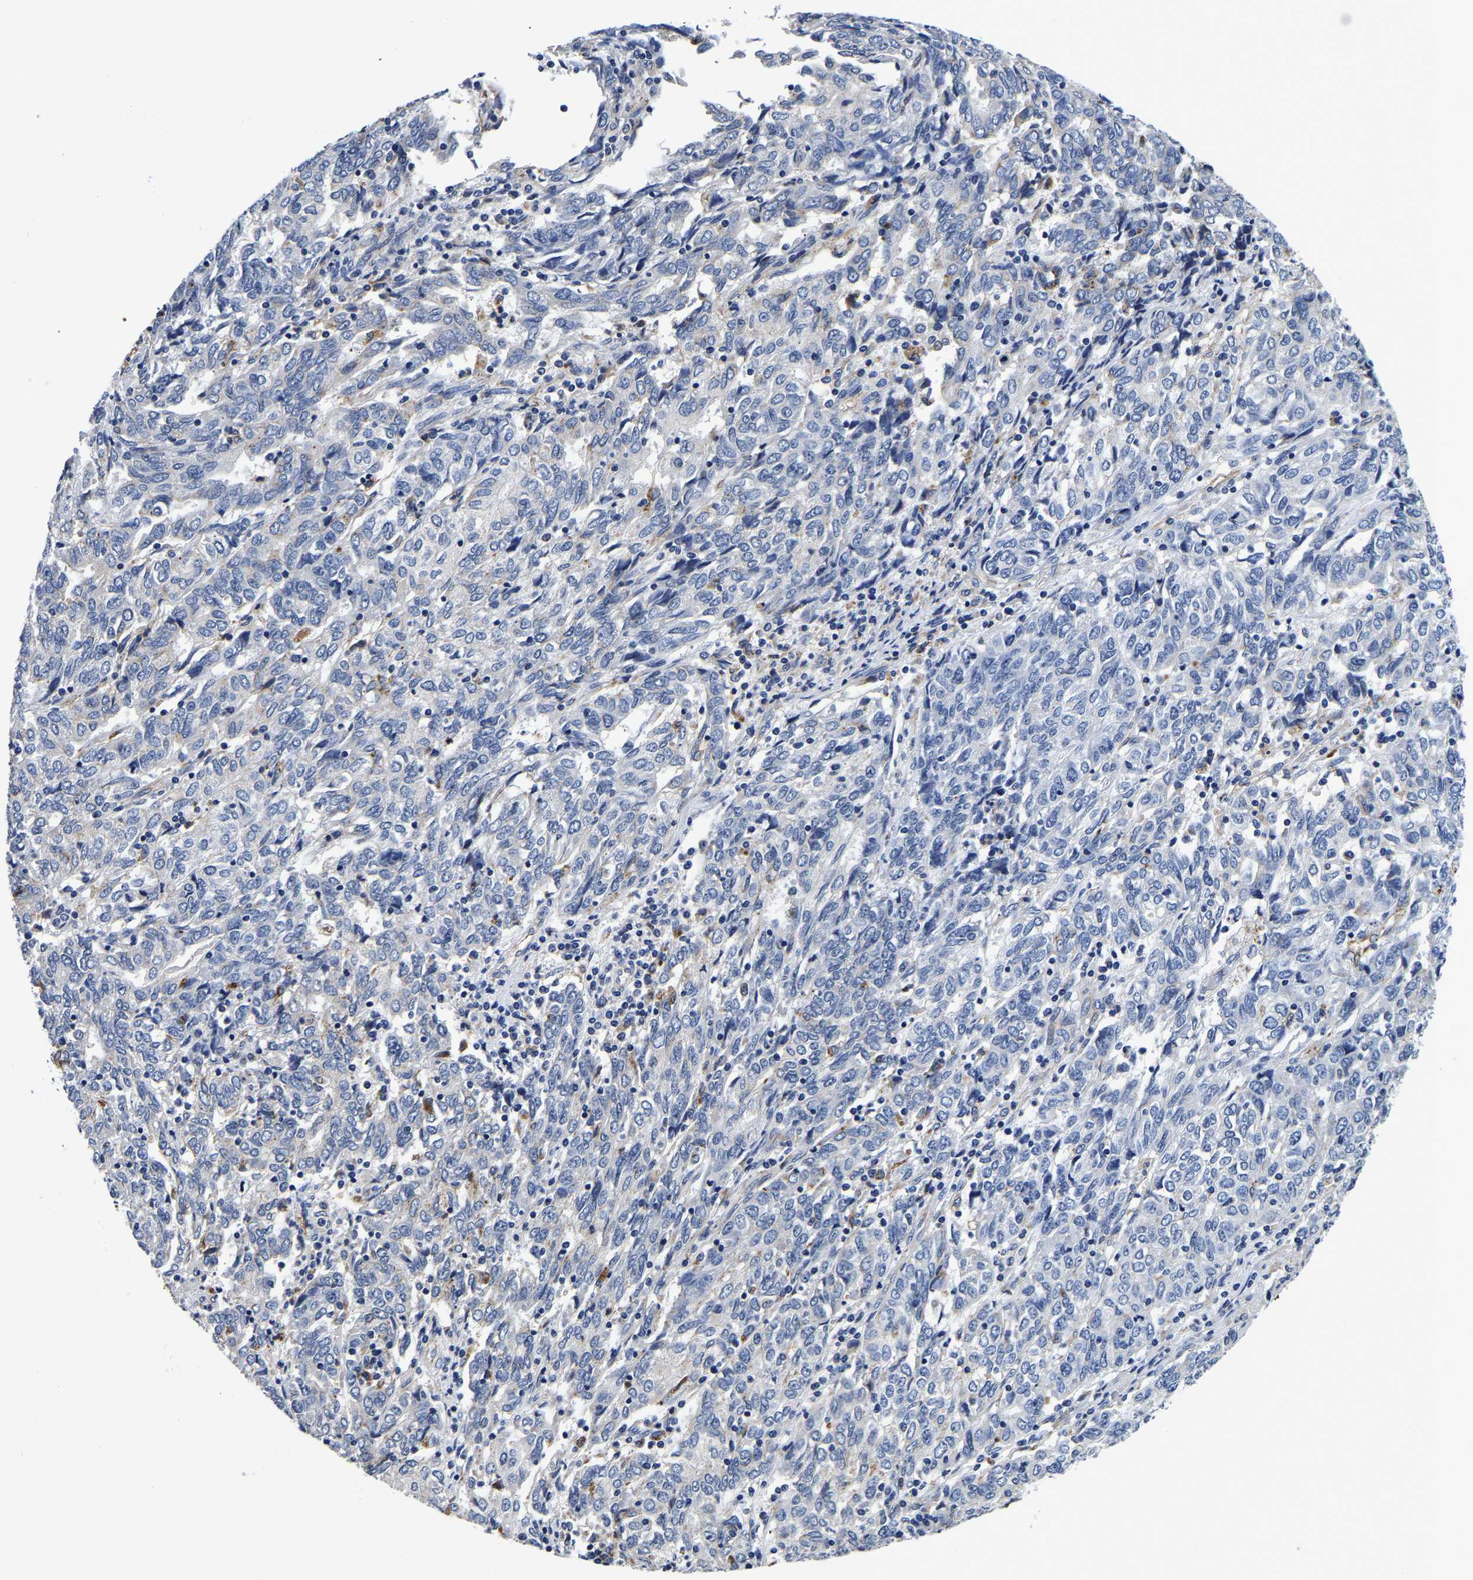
{"staining": {"intensity": "negative", "quantity": "none", "location": "none"}, "tissue": "endometrial cancer", "cell_type": "Tumor cells", "image_type": "cancer", "snomed": [{"axis": "morphology", "description": "Adenocarcinoma, NOS"}, {"axis": "topography", "description": "Endometrium"}], "caption": "Immunohistochemistry (IHC) of human adenocarcinoma (endometrial) reveals no staining in tumor cells. Brightfield microscopy of immunohistochemistry (IHC) stained with DAB (3,3'-diaminobenzidine) (brown) and hematoxylin (blue), captured at high magnification.", "gene": "GRN", "patient": {"sex": "female", "age": 80}}